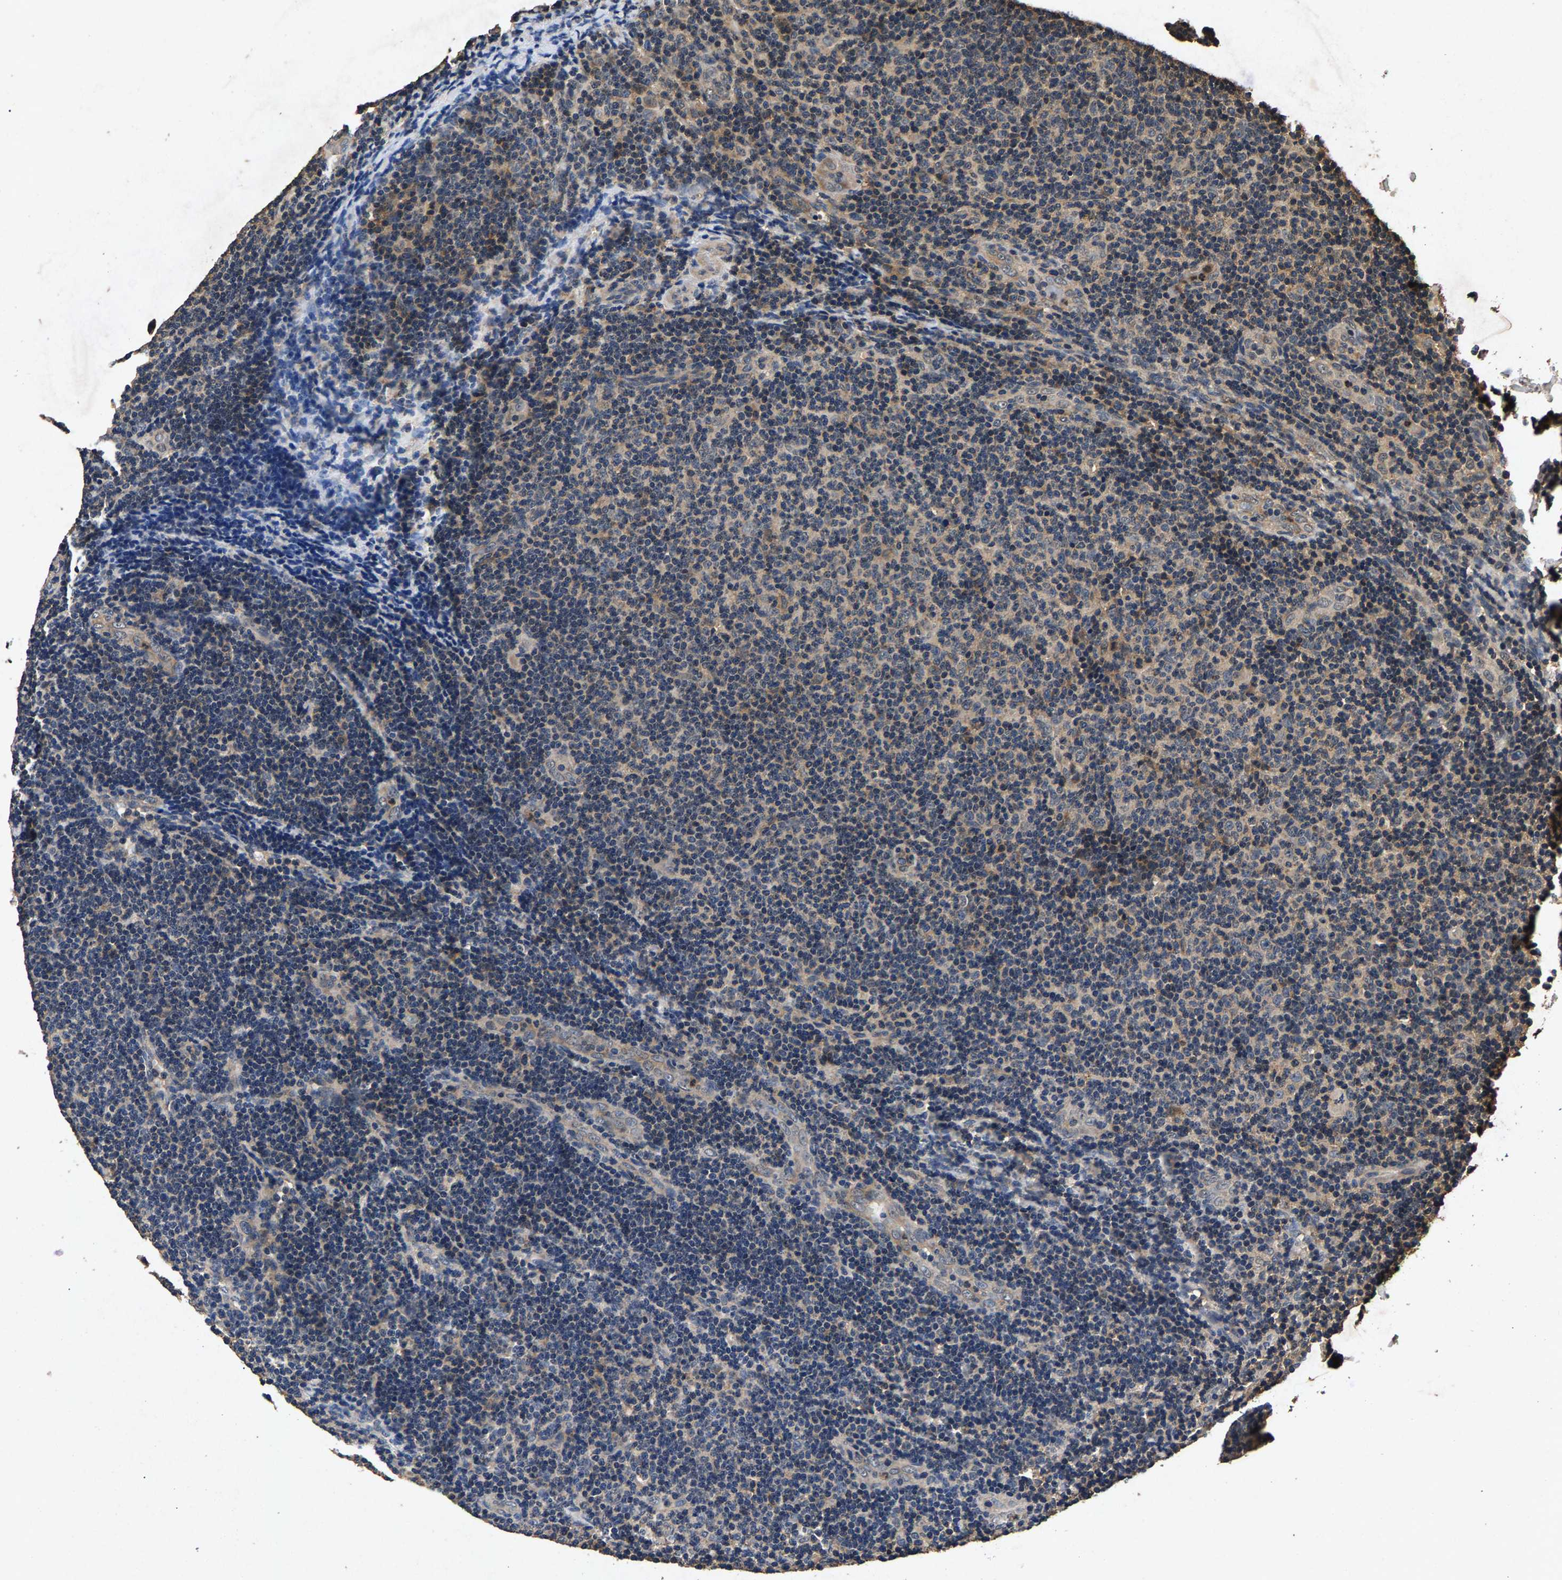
{"staining": {"intensity": "weak", "quantity": "<25%", "location": "cytoplasmic/membranous"}, "tissue": "lymphoma", "cell_type": "Tumor cells", "image_type": "cancer", "snomed": [{"axis": "morphology", "description": "Malignant lymphoma, non-Hodgkin's type, Low grade"}, {"axis": "topography", "description": "Lymph node"}], "caption": "Tumor cells show no significant positivity in lymphoma. (Brightfield microscopy of DAB (3,3'-diaminobenzidine) immunohistochemistry at high magnification).", "gene": "PPP1CC", "patient": {"sex": "male", "age": 83}}